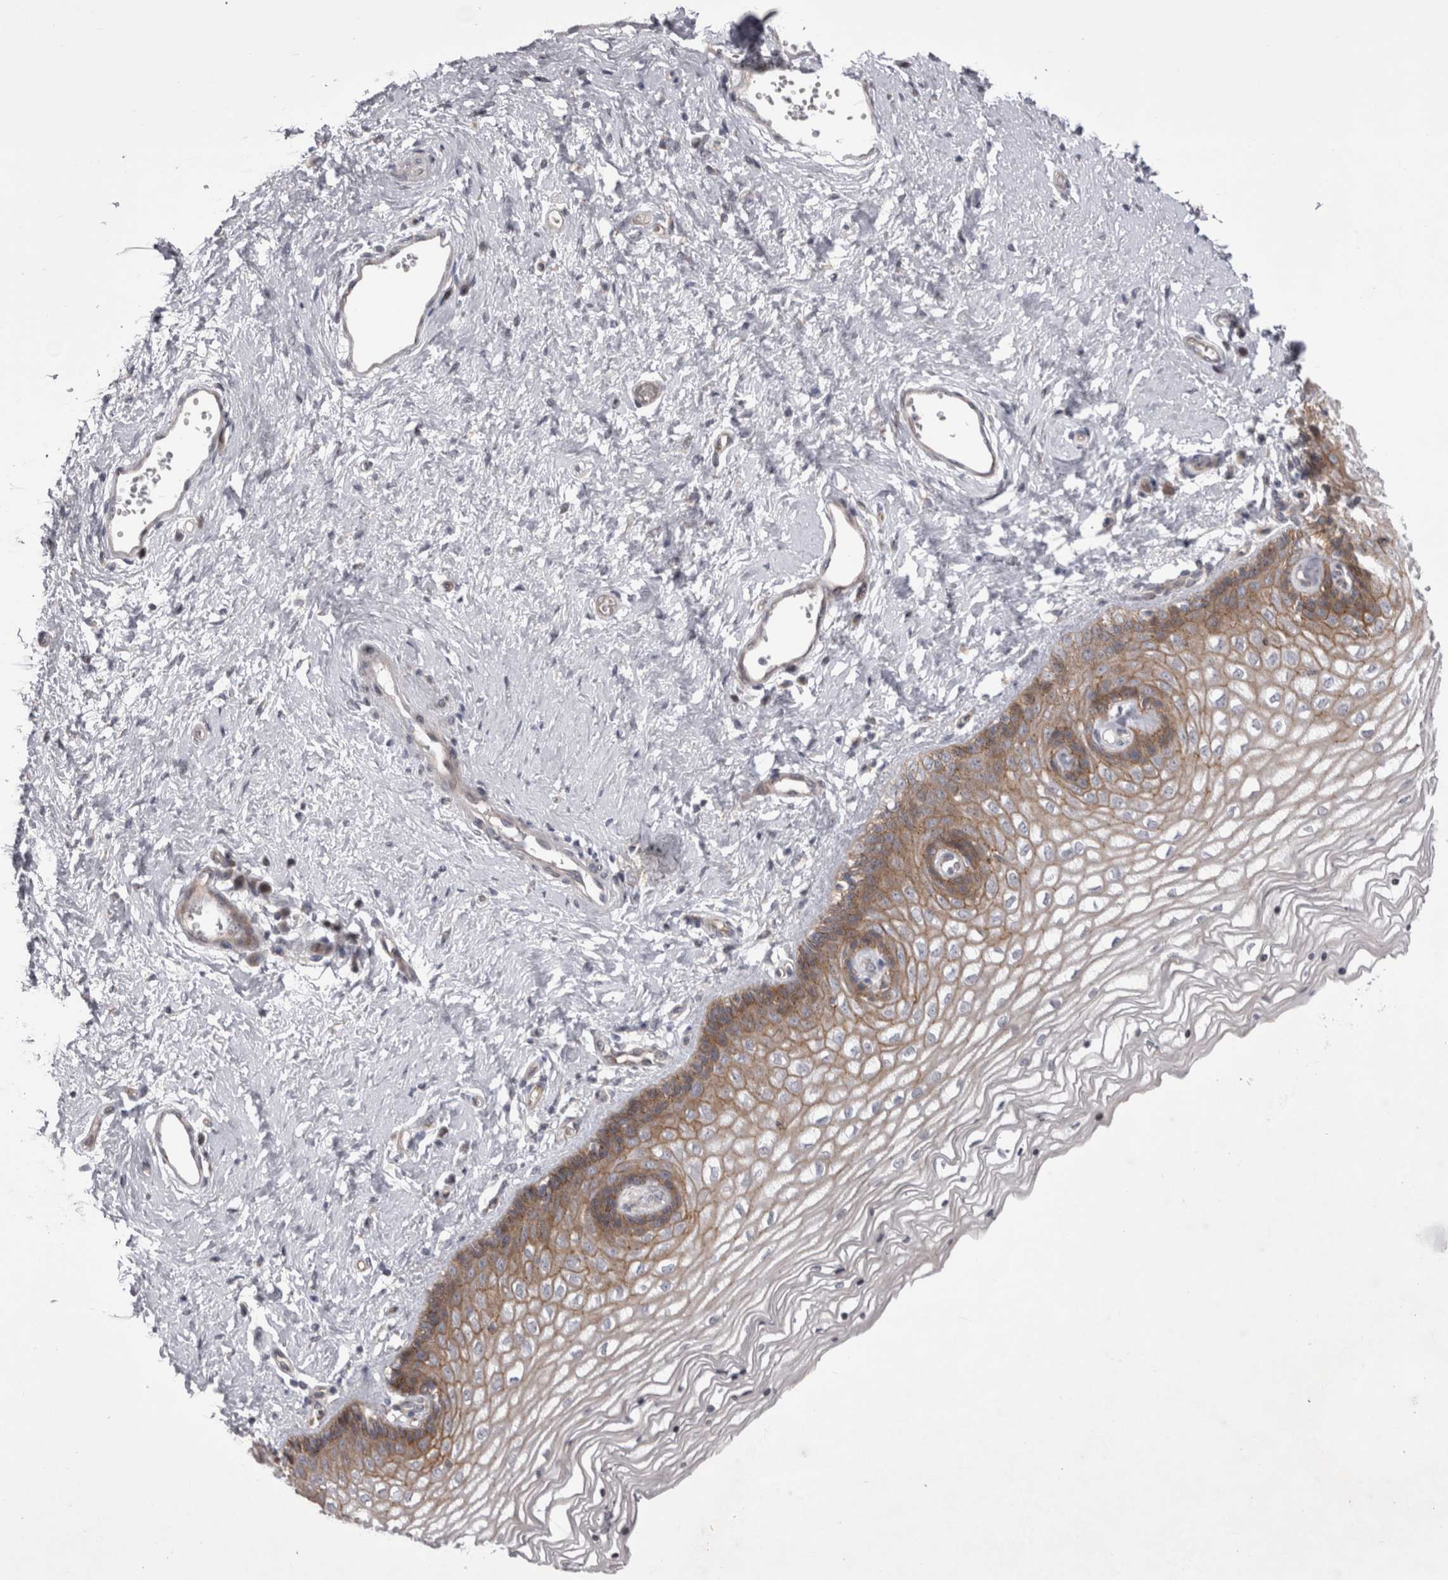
{"staining": {"intensity": "moderate", "quantity": "25%-75%", "location": "cytoplasmic/membranous"}, "tissue": "vagina", "cell_type": "Squamous epithelial cells", "image_type": "normal", "snomed": [{"axis": "morphology", "description": "Normal tissue, NOS"}, {"axis": "topography", "description": "Vagina"}], "caption": "DAB (3,3'-diaminobenzidine) immunohistochemical staining of normal human vagina demonstrates moderate cytoplasmic/membranous protein expression in approximately 25%-75% of squamous epithelial cells. (Stains: DAB in brown, nuclei in blue, Microscopy: brightfield microscopy at high magnification).", "gene": "NENF", "patient": {"sex": "female", "age": 46}}